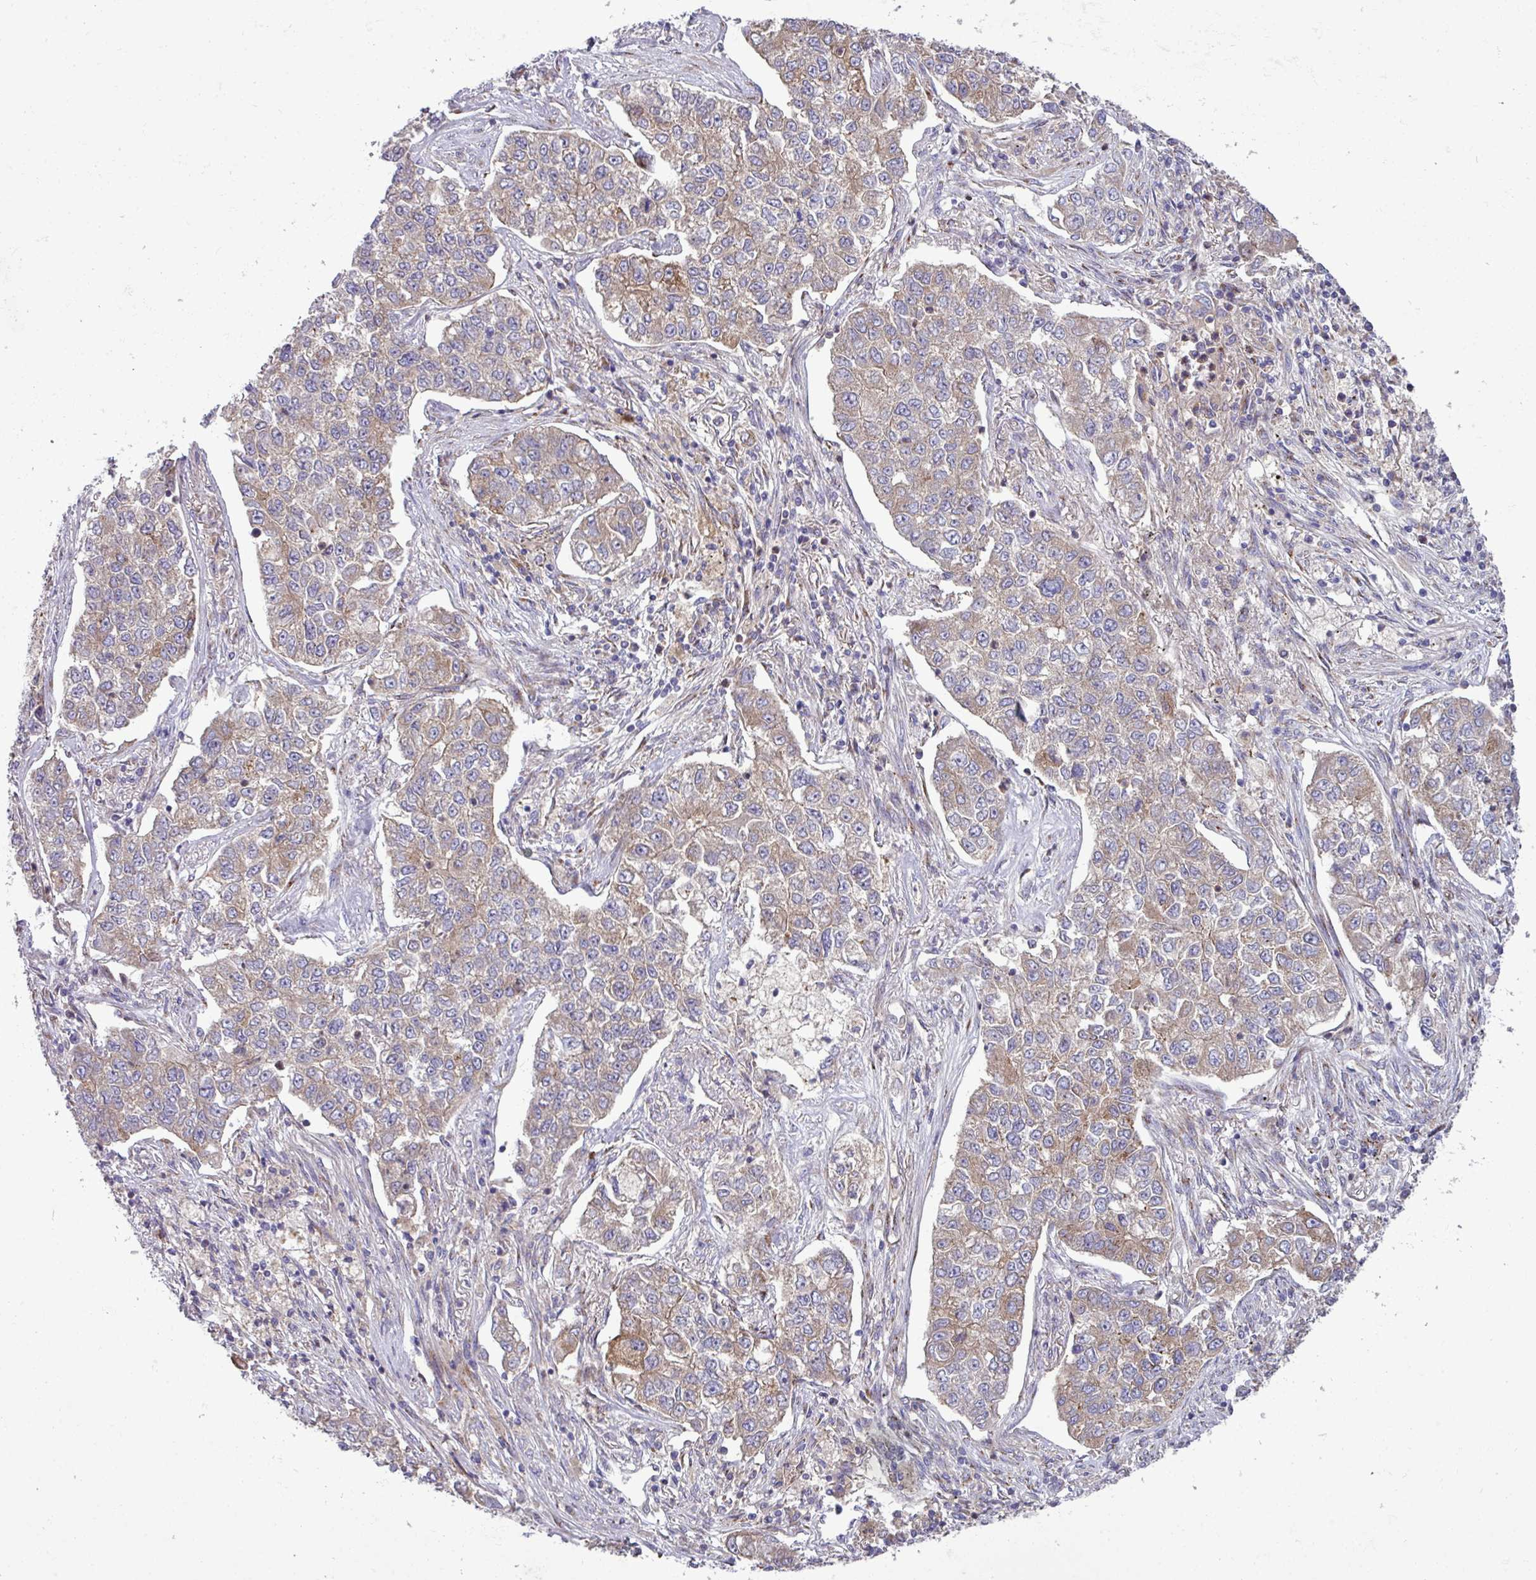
{"staining": {"intensity": "moderate", "quantity": "25%-75%", "location": "cytoplasmic/membranous"}, "tissue": "lung cancer", "cell_type": "Tumor cells", "image_type": "cancer", "snomed": [{"axis": "morphology", "description": "Adenocarcinoma, NOS"}, {"axis": "topography", "description": "Lung"}], "caption": "The immunohistochemical stain labels moderate cytoplasmic/membranous expression in tumor cells of lung cancer tissue.", "gene": "RAB19", "patient": {"sex": "male", "age": 49}}